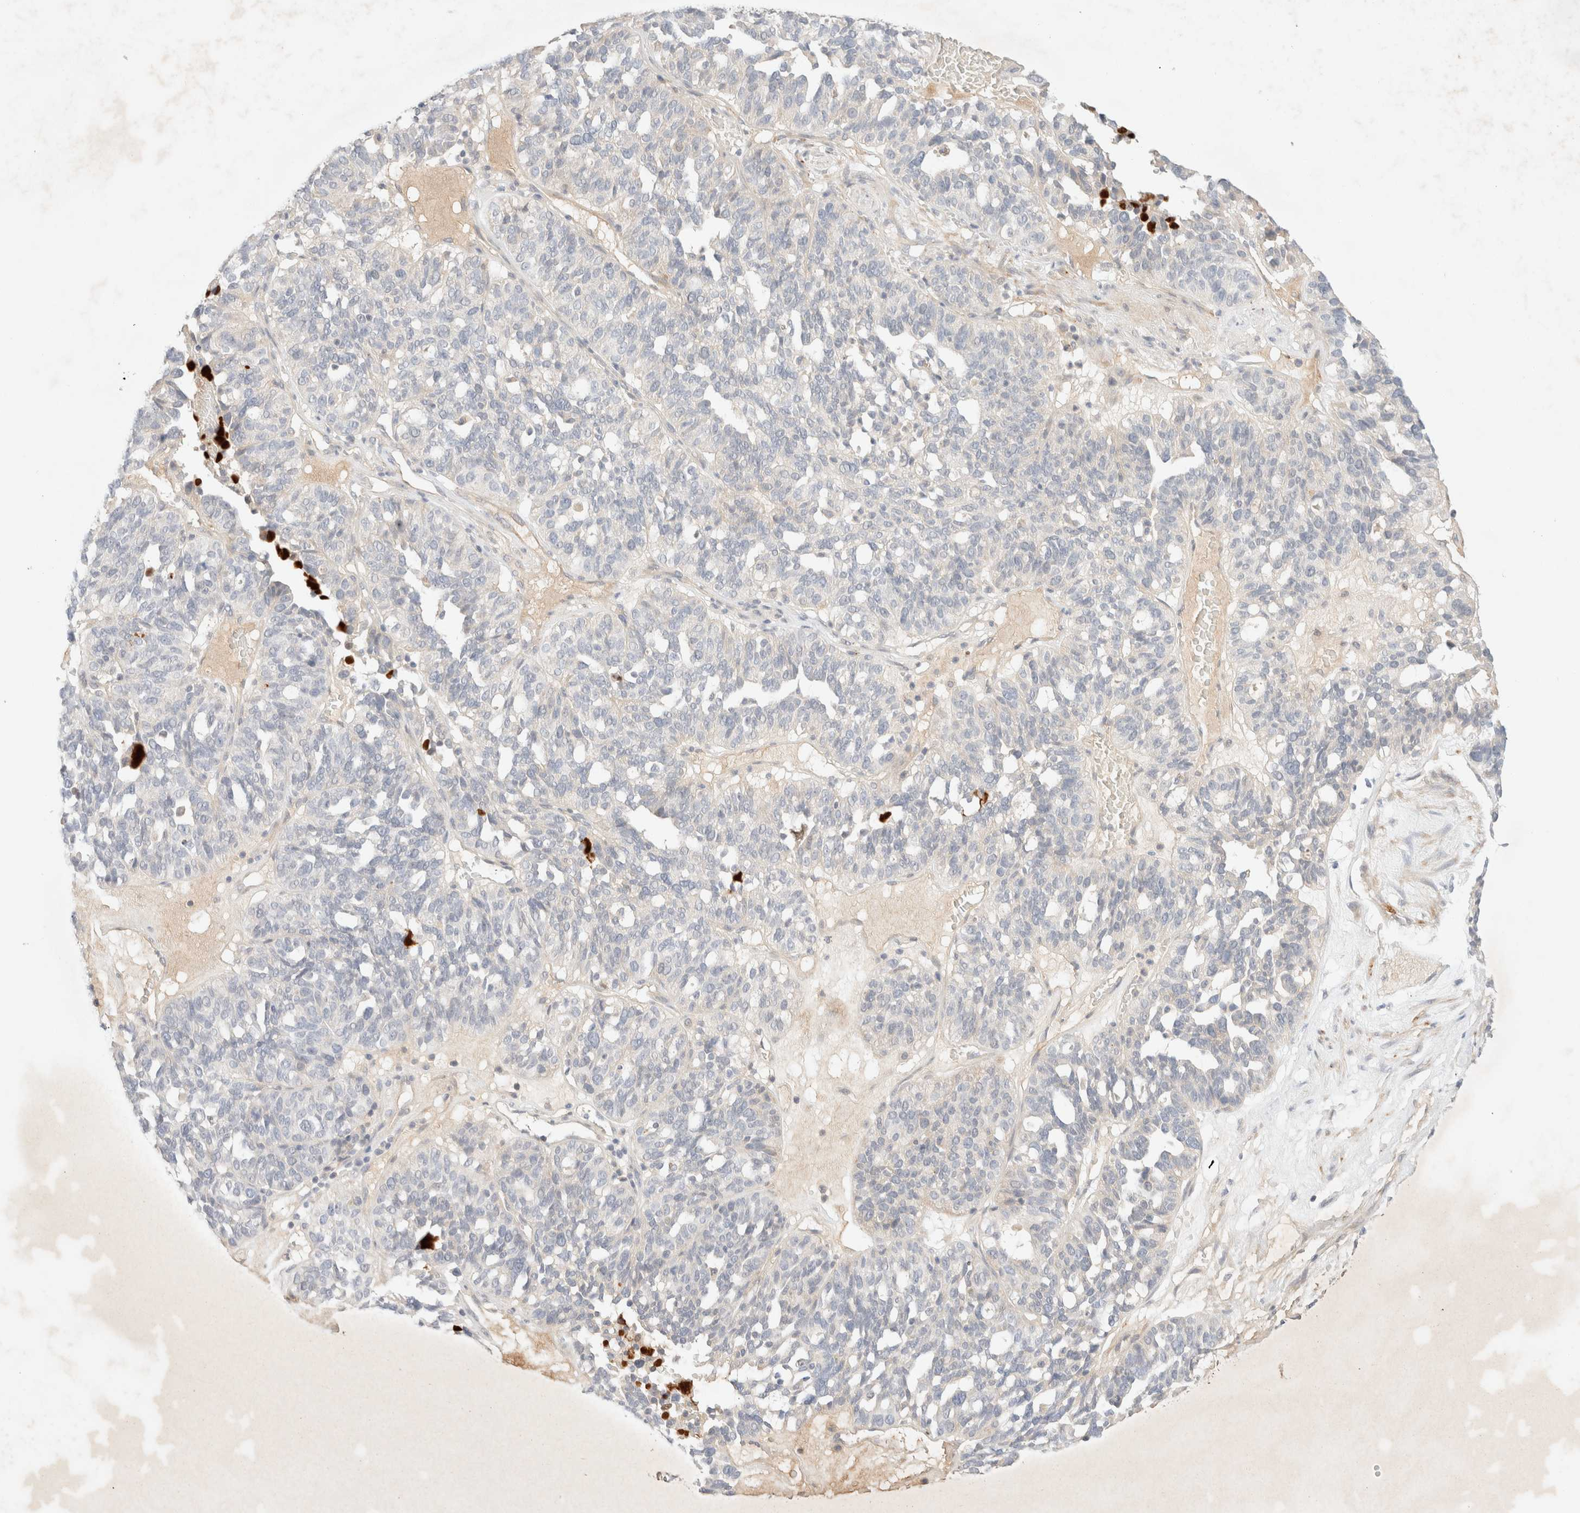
{"staining": {"intensity": "negative", "quantity": "none", "location": "none"}, "tissue": "ovarian cancer", "cell_type": "Tumor cells", "image_type": "cancer", "snomed": [{"axis": "morphology", "description": "Cystadenocarcinoma, serous, NOS"}, {"axis": "topography", "description": "Ovary"}], "caption": "This micrograph is of ovarian serous cystadenocarcinoma stained with IHC to label a protein in brown with the nuclei are counter-stained blue. There is no staining in tumor cells. (DAB (3,3'-diaminobenzidine) immunohistochemistry (IHC), high magnification).", "gene": "SNTB1", "patient": {"sex": "female", "age": 59}}